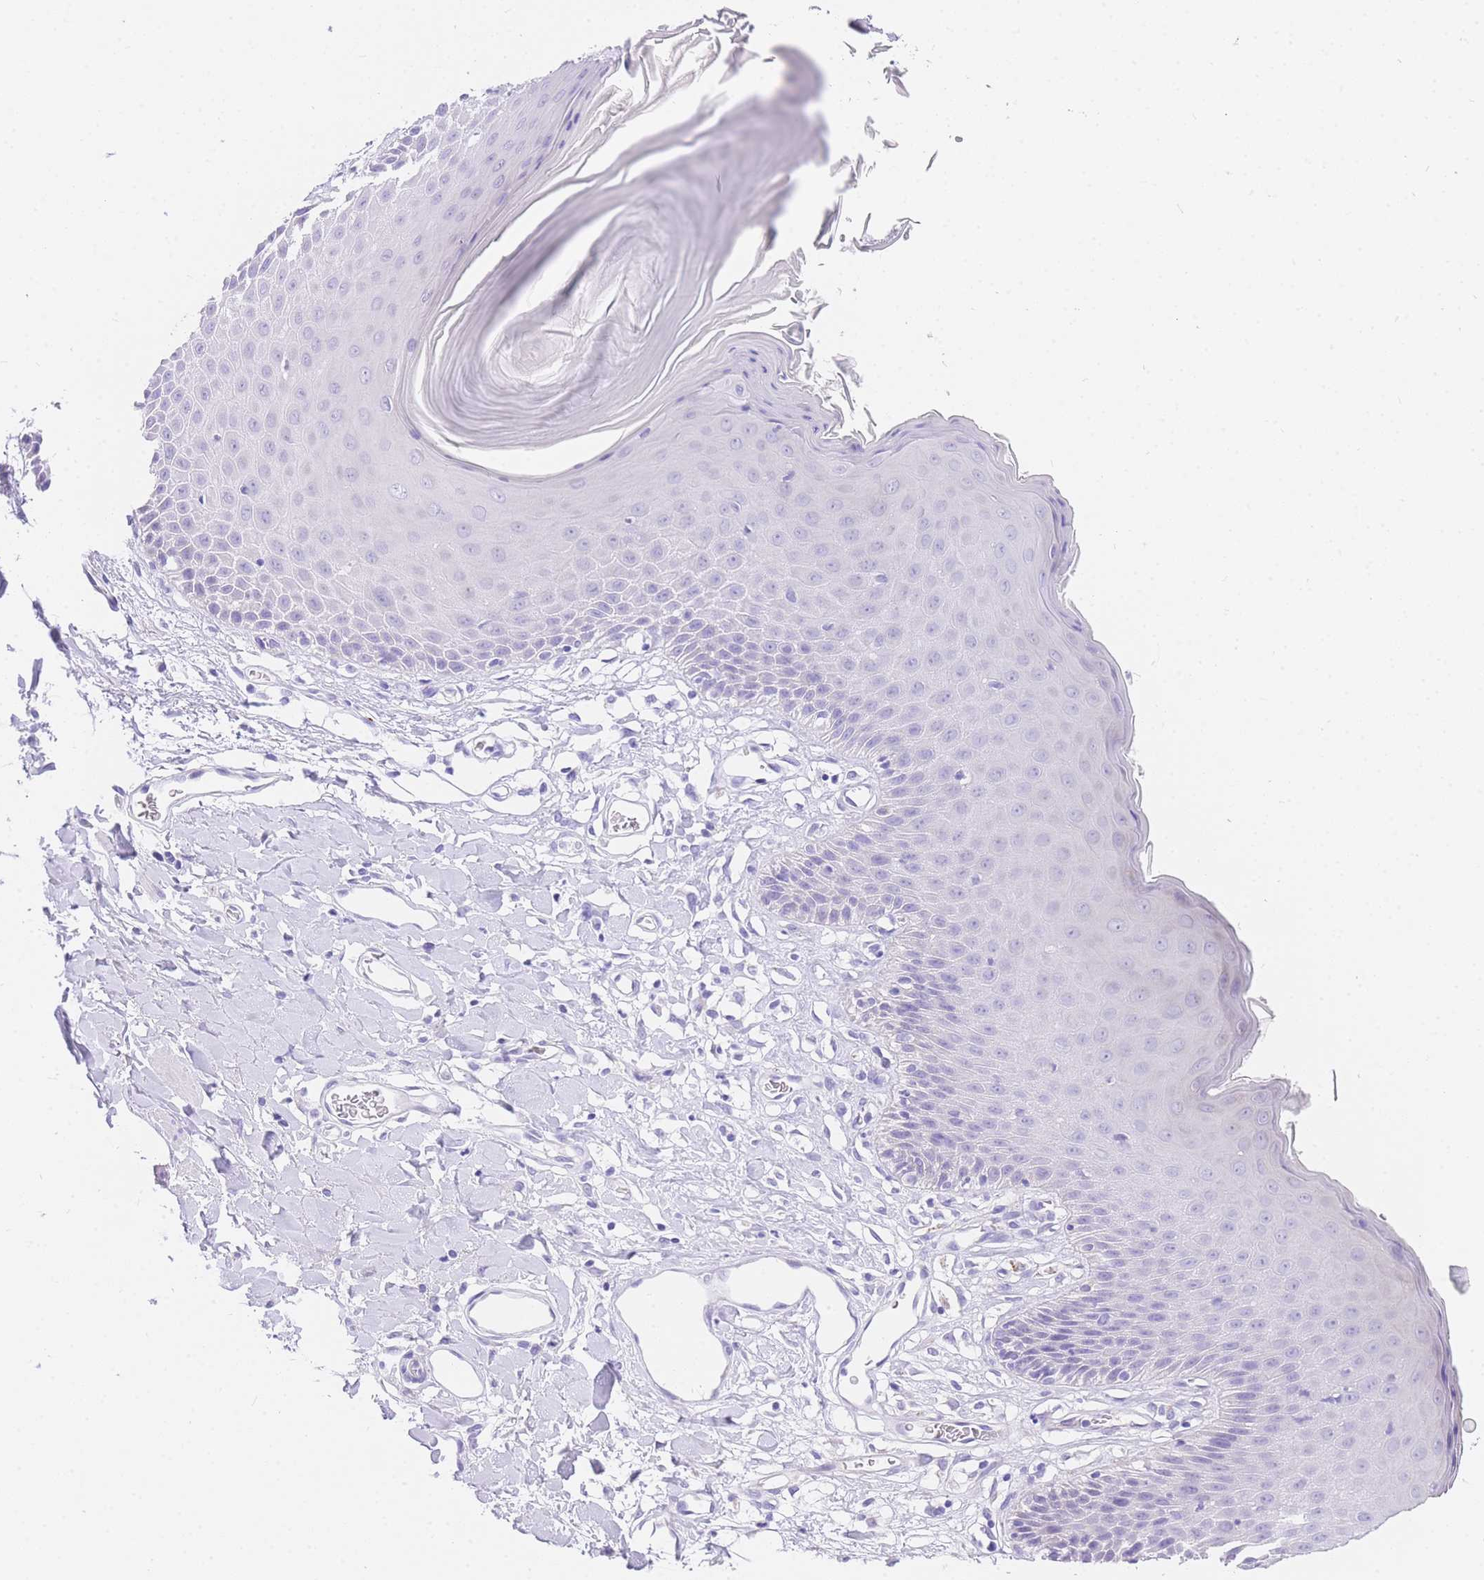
{"staining": {"intensity": "negative", "quantity": "none", "location": "none"}, "tissue": "skin", "cell_type": "Epidermal cells", "image_type": "normal", "snomed": [{"axis": "morphology", "description": "Normal tissue, NOS"}, {"axis": "topography", "description": "Vulva"}], "caption": "Skin was stained to show a protein in brown. There is no significant staining in epidermal cells. Nuclei are stained in blue.", "gene": "UPK1A", "patient": {"sex": "female", "age": 68}}